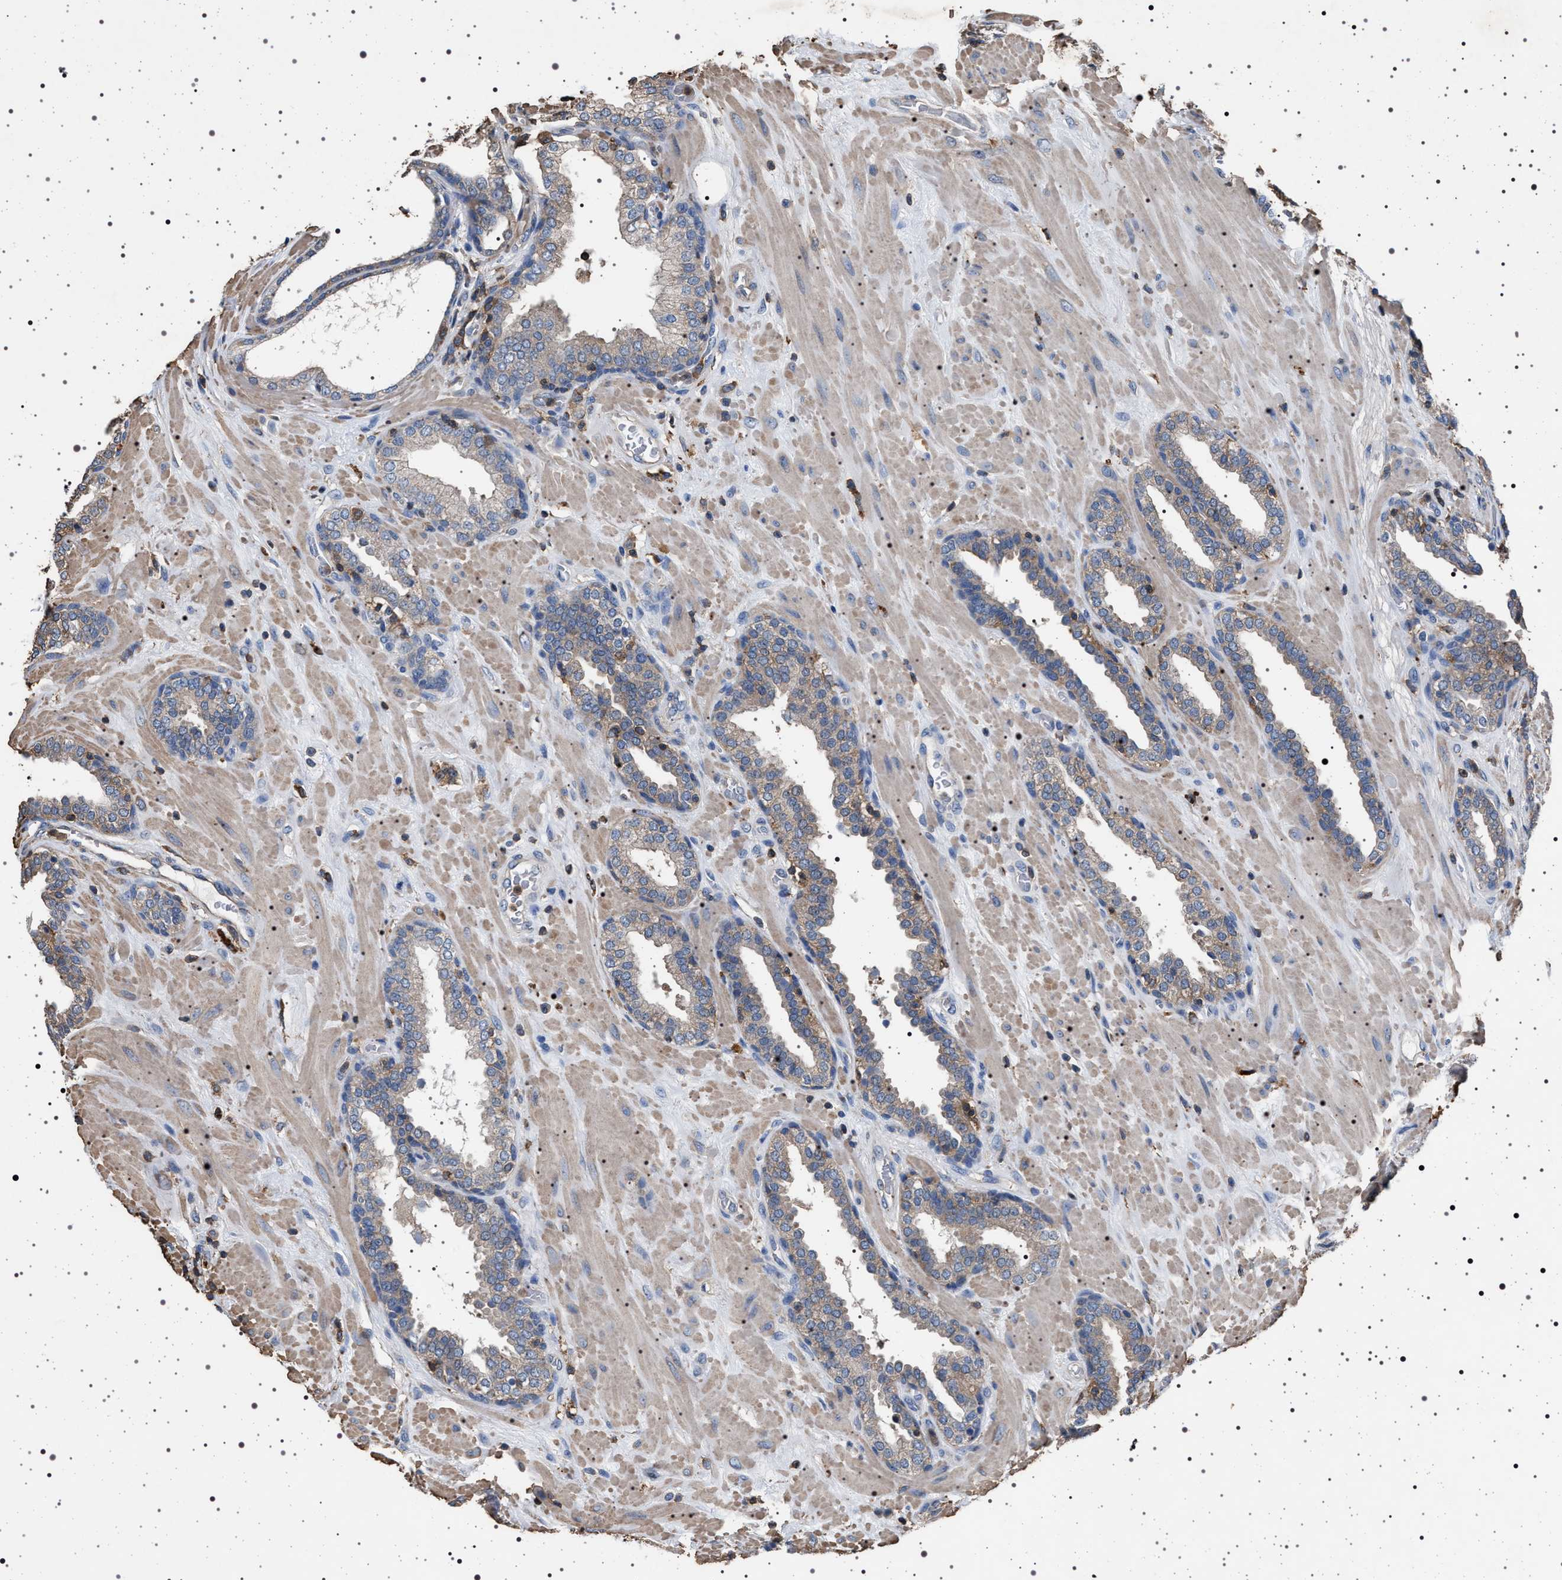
{"staining": {"intensity": "weak", "quantity": ">75%", "location": "cytoplasmic/membranous"}, "tissue": "prostate", "cell_type": "Glandular cells", "image_type": "normal", "snomed": [{"axis": "morphology", "description": "Normal tissue, NOS"}, {"axis": "topography", "description": "Prostate"}], "caption": "High-power microscopy captured an immunohistochemistry (IHC) micrograph of unremarkable prostate, revealing weak cytoplasmic/membranous staining in approximately >75% of glandular cells. (DAB (3,3'-diaminobenzidine) IHC with brightfield microscopy, high magnification).", "gene": "SMAP2", "patient": {"sex": "male", "age": 51}}